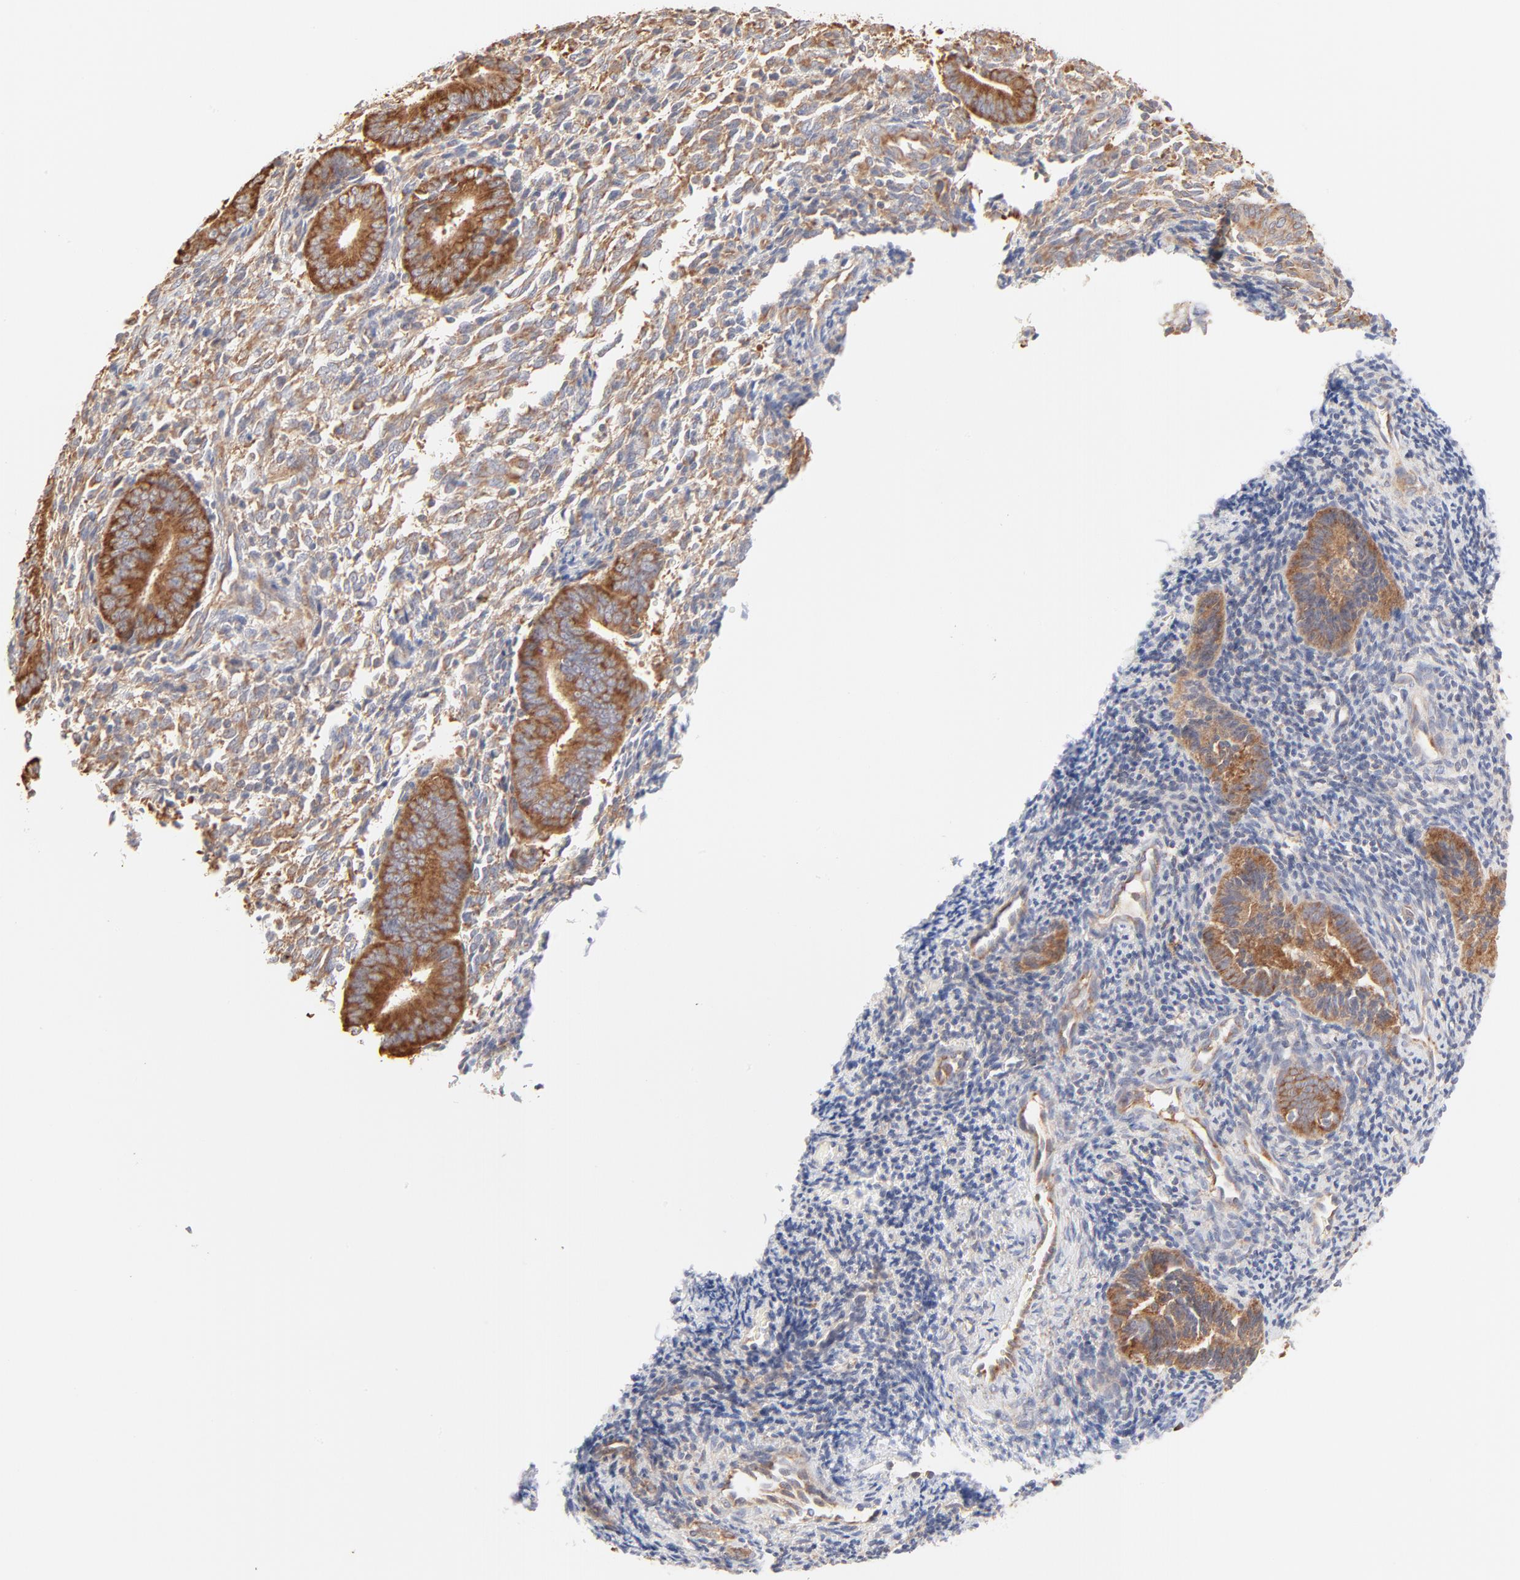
{"staining": {"intensity": "moderate", "quantity": "25%-75%", "location": "cytoplasmic/membranous"}, "tissue": "endometrium", "cell_type": "Cells in endometrial stroma", "image_type": "normal", "snomed": [{"axis": "morphology", "description": "Normal tissue, NOS"}, {"axis": "topography", "description": "Uterus"}, {"axis": "topography", "description": "Endometrium"}], "caption": "Immunohistochemical staining of benign human endometrium displays moderate cytoplasmic/membranous protein staining in about 25%-75% of cells in endometrial stroma.", "gene": "RPS20", "patient": {"sex": "female", "age": 33}}